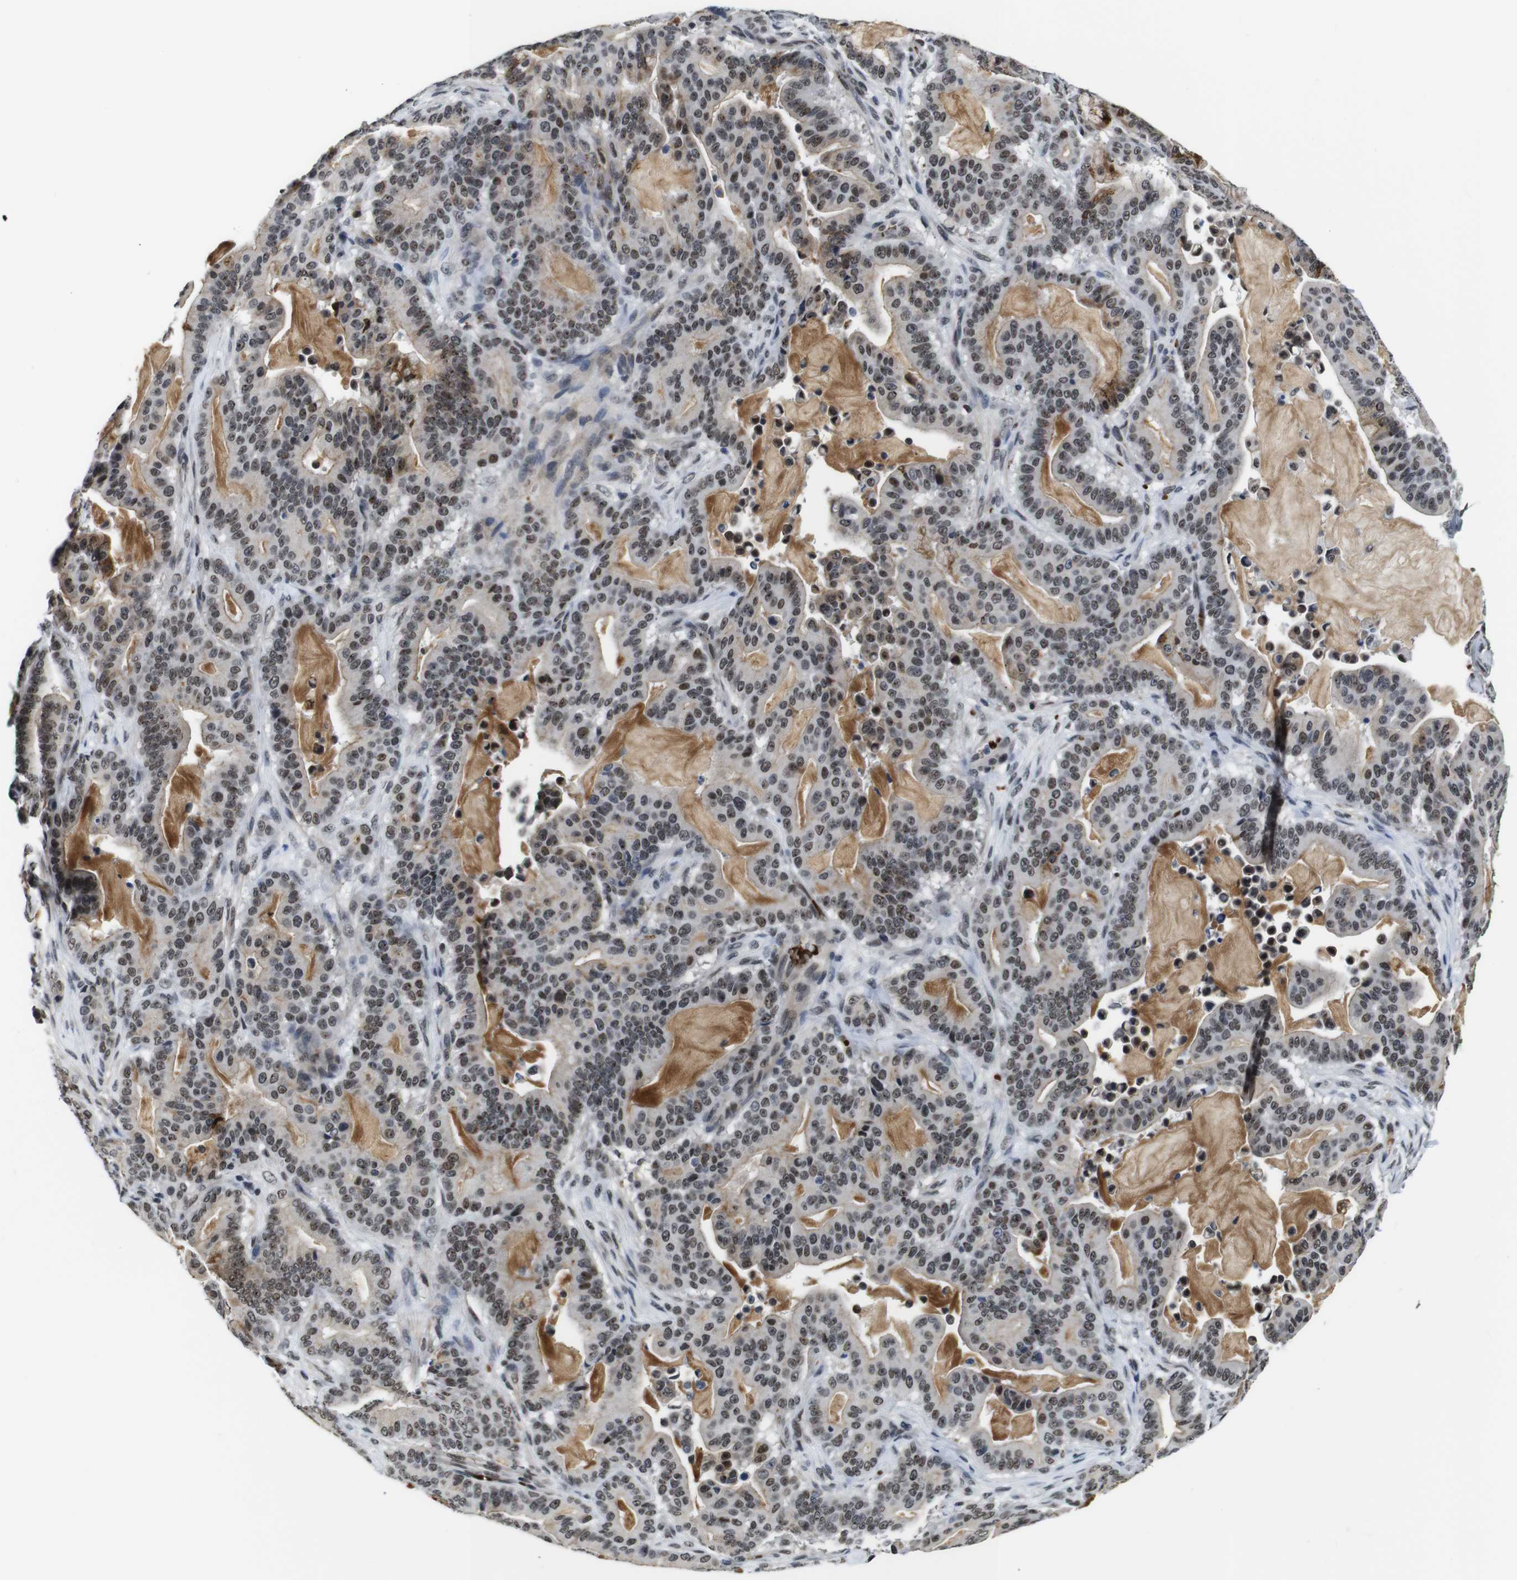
{"staining": {"intensity": "moderate", "quantity": ">75%", "location": "nuclear"}, "tissue": "pancreatic cancer", "cell_type": "Tumor cells", "image_type": "cancer", "snomed": [{"axis": "morphology", "description": "Adenocarcinoma, NOS"}, {"axis": "topography", "description": "Pancreas"}], "caption": "High-power microscopy captured an immunohistochemistry micrograph of adenocarcinoma (pancreatic), revealing moderate nuclear positivity in about >75% of tumor cells.", "gene": "ILDR2", "patient": {"sex": "male", "age": 63}}